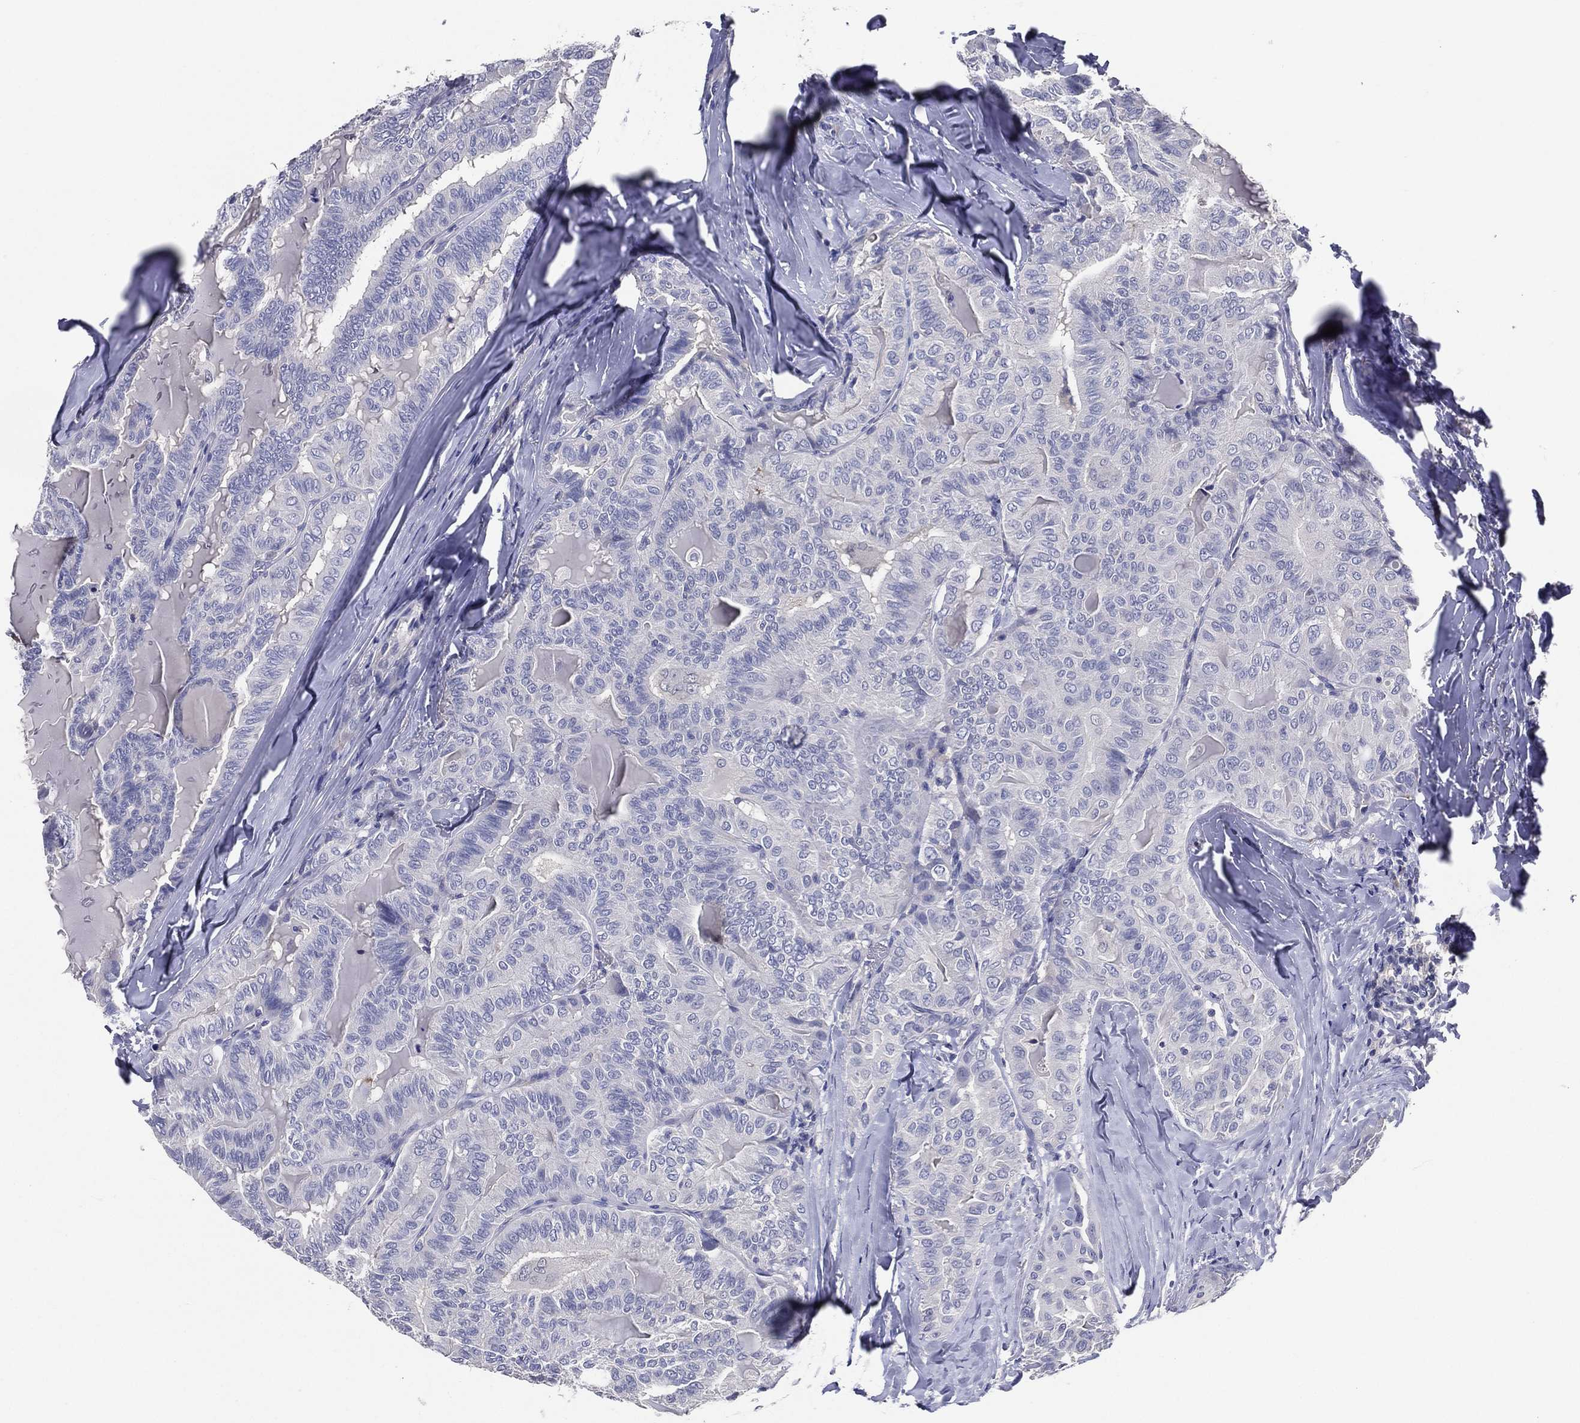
{"staining": {"intensity": "negative", "quantity": "none", "location": "none"}, "tissue": "thyroid cancer", "cell_type": "Tumor cells", "image_type": "cancer", "snomed": [{"axis": "morphology", "description": "Papillary adenocarcinoma, NOS"}, {"axis": "topography", "description": "Thyroid gland"}], "caption": "A high-resolution micrograph shows immunohistochemistry staining of papillary adenocarcinoma (thyroid), which demonstrates no significant staining in tumor cells.", "gene": "TFAP2A", "patient": {"sex": "female", "age": 68}}